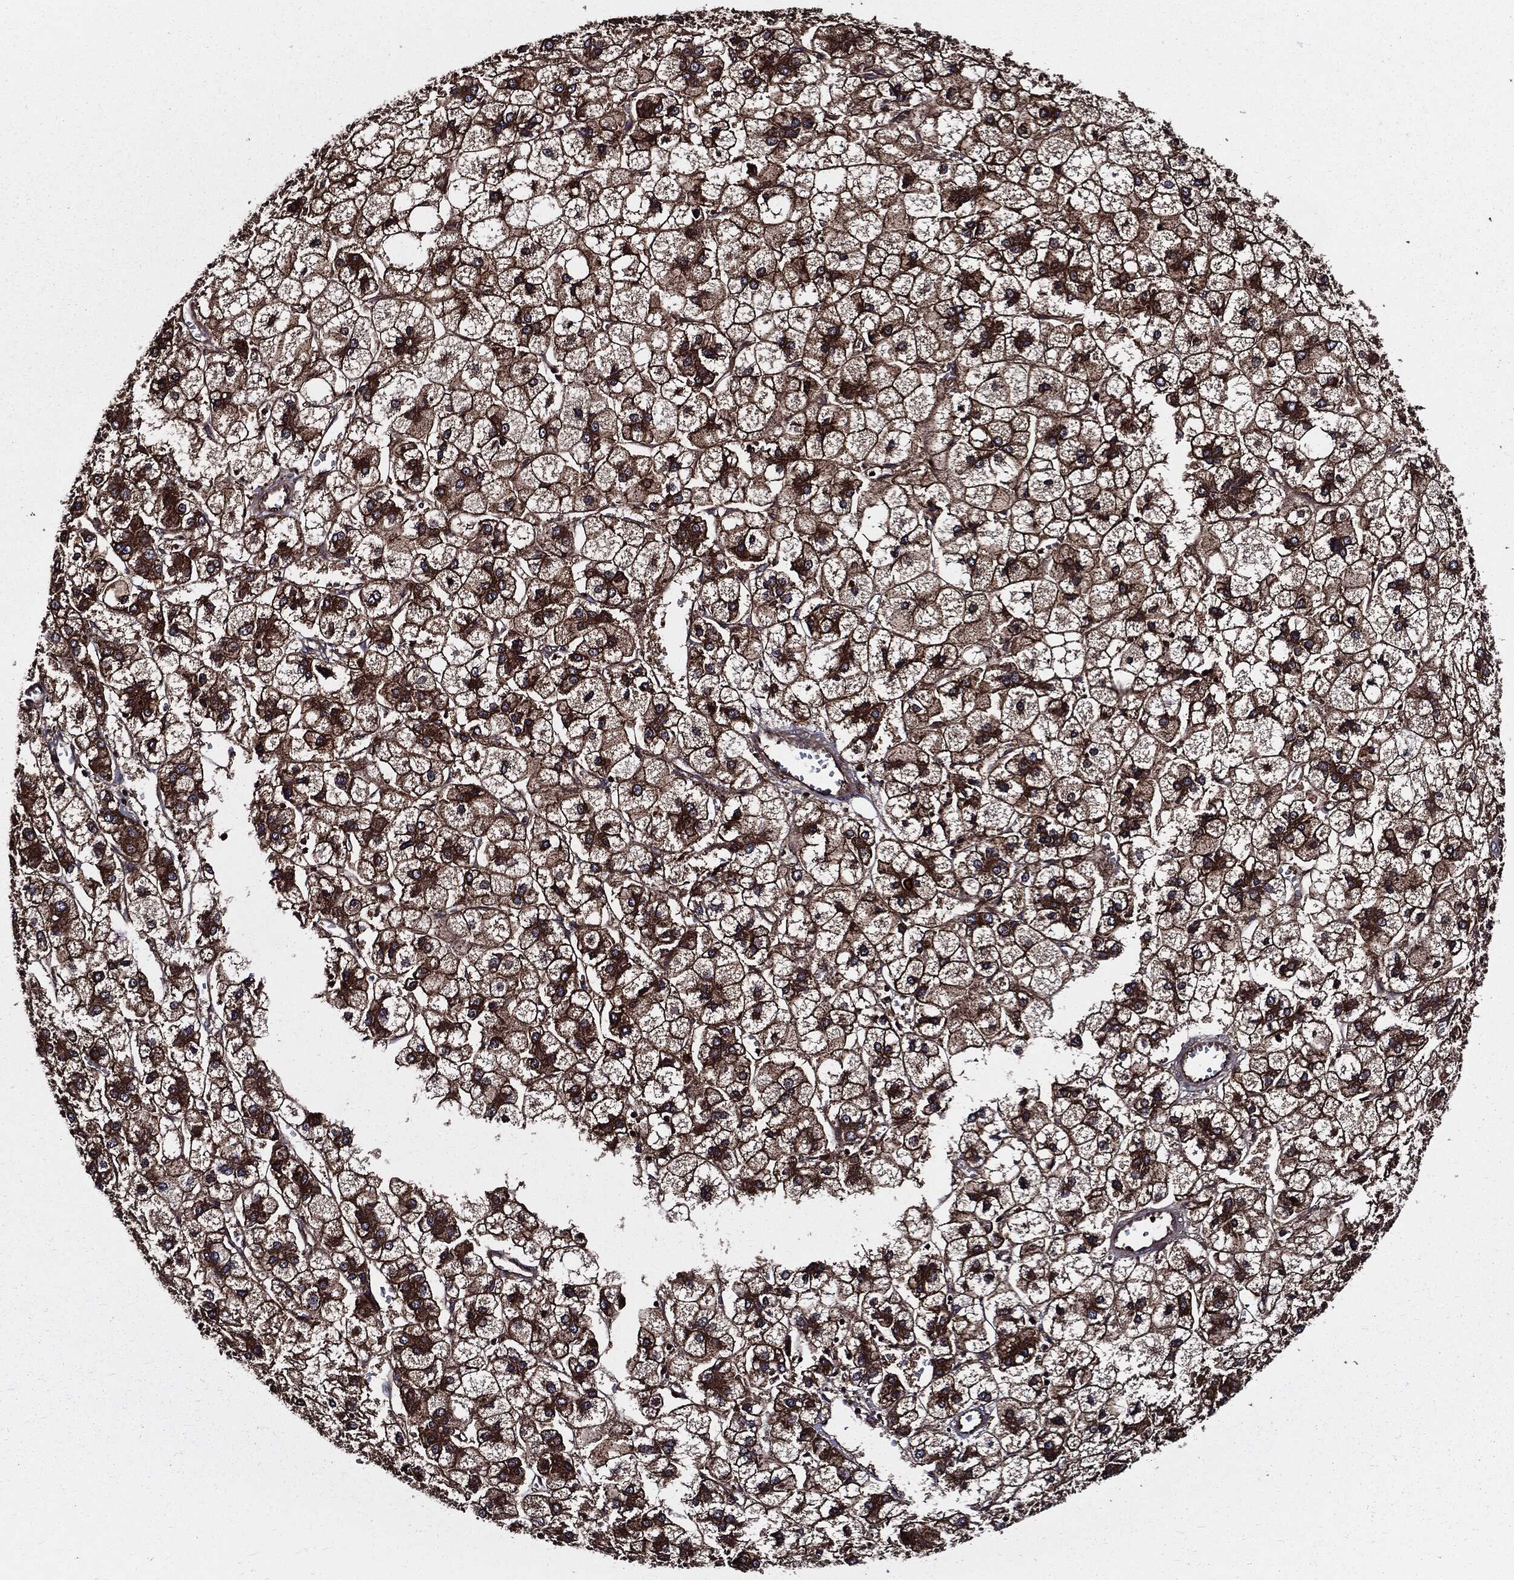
{"staining": {"intensity": "strong", "quantity": ">75%", "location": "cytoplasmic/membranous"}, "tissue": "liver cancer", "cell_type": "Tumor cells", "image_type": "cancer", "snomed": [{"axis": "morphology", "description": "Carcinoma, Hepatocellular, NOS"}, {"axis": "topography", "description": "Liver"}], "caption": "Immunohistochemical staining of human liver cancer (hepatocellular carcinoma) displays high levels of strong cytoplasmic/membranous protein positivity in approximately >75% of tumor cells.", "gene": "PDCD6IP", "patient": {"sex": "male", "age": 73}}